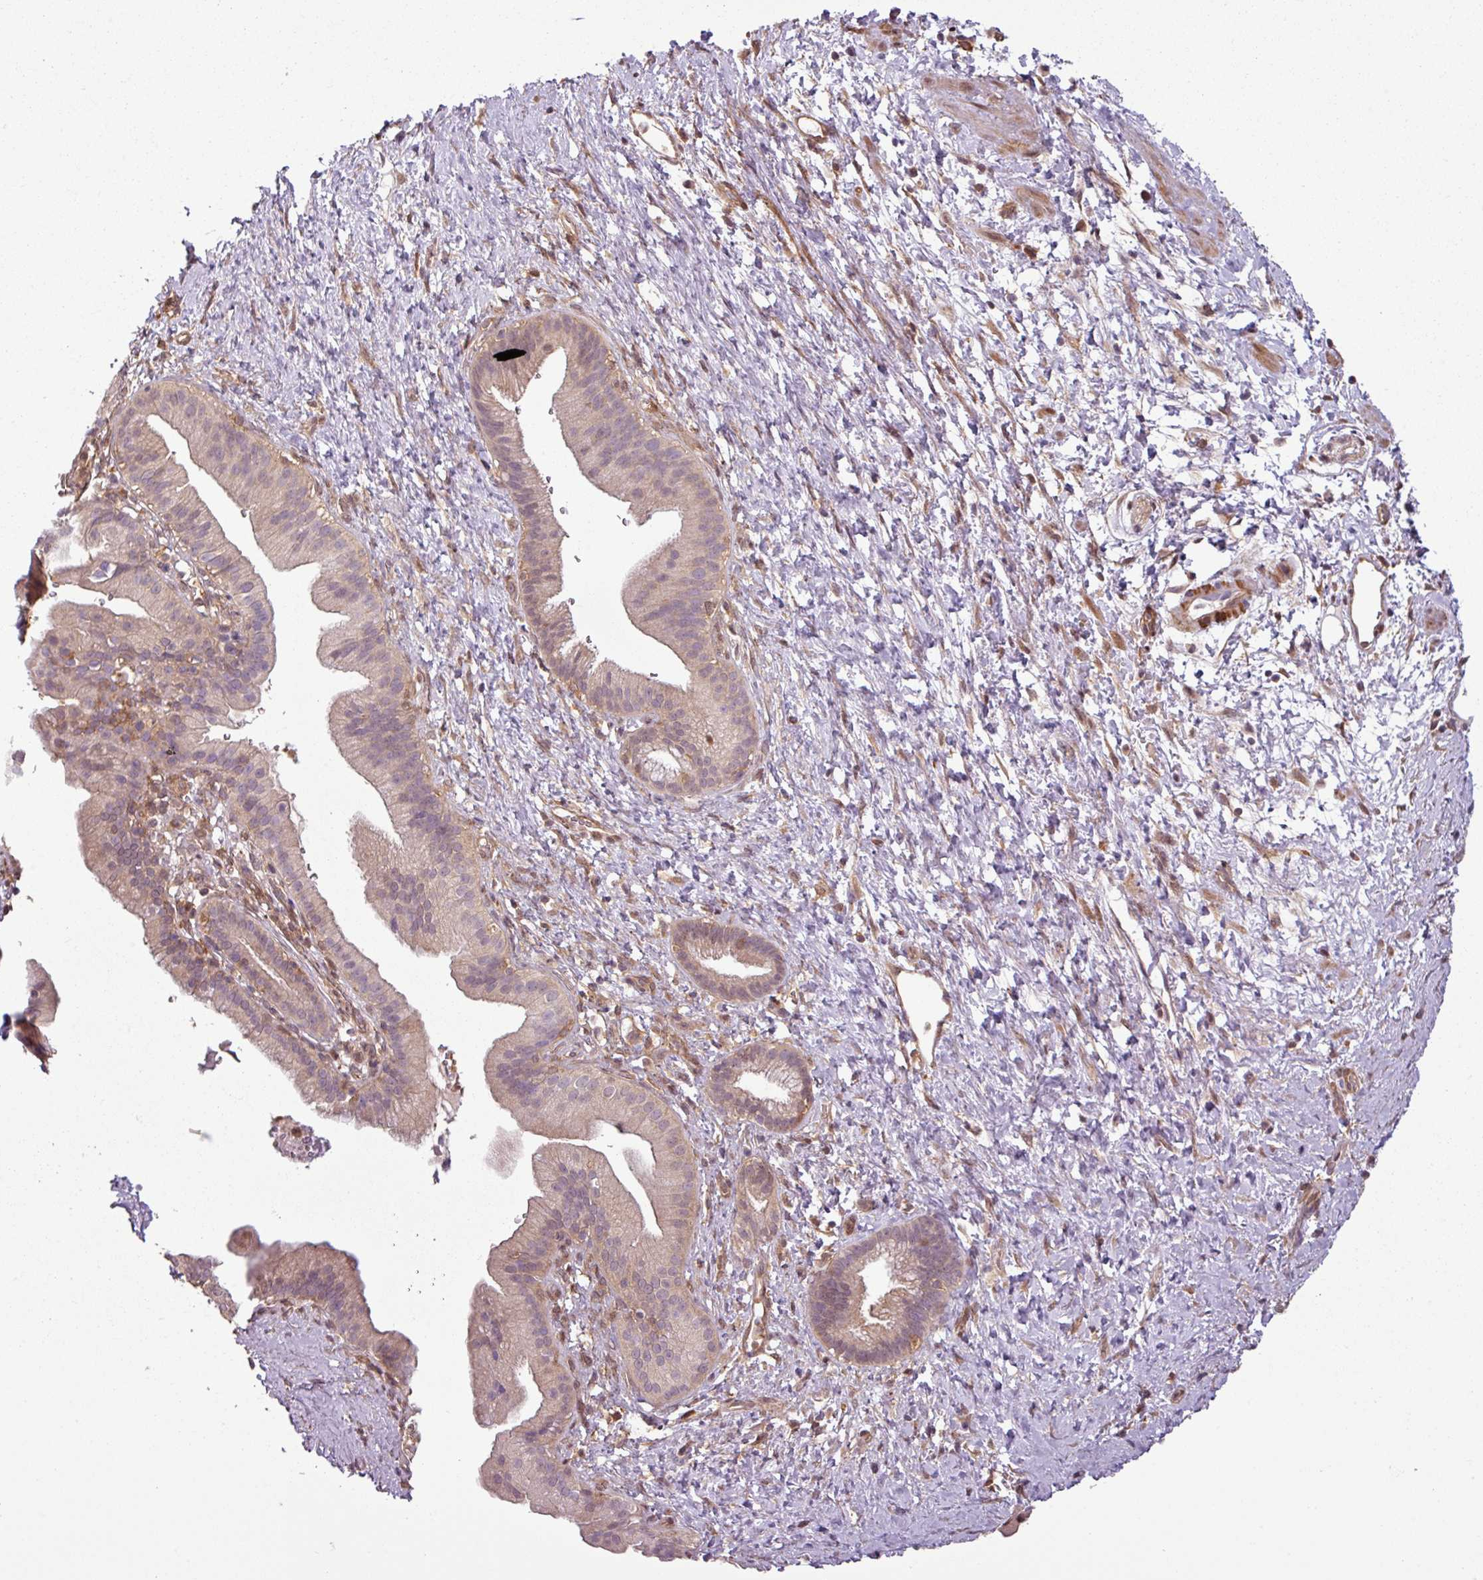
{"staining": {"intensity": "weak", "quantity": "<25%", "location": "cytoplasmic/membranous"}, "tissue": "pancreatic cancer", "cell_type": "Tumor cells", "image_type": "cancer", "snomed": [{"axis": "morphology", "description": "Adenocarcinoma, NOS"}, {"axis": "topography", "description": "Pancreas"}], "caption": "An image of human pancreatic cancer is negative for staining in tumor cells. The staining is performed using DAB (3,3'-diaminobenzidine) brown chromogen with nuclei counter-stained in using hematoxylin.", "gene": "SH3BGRL", "patient": {"sex": "male", "age": 68}}